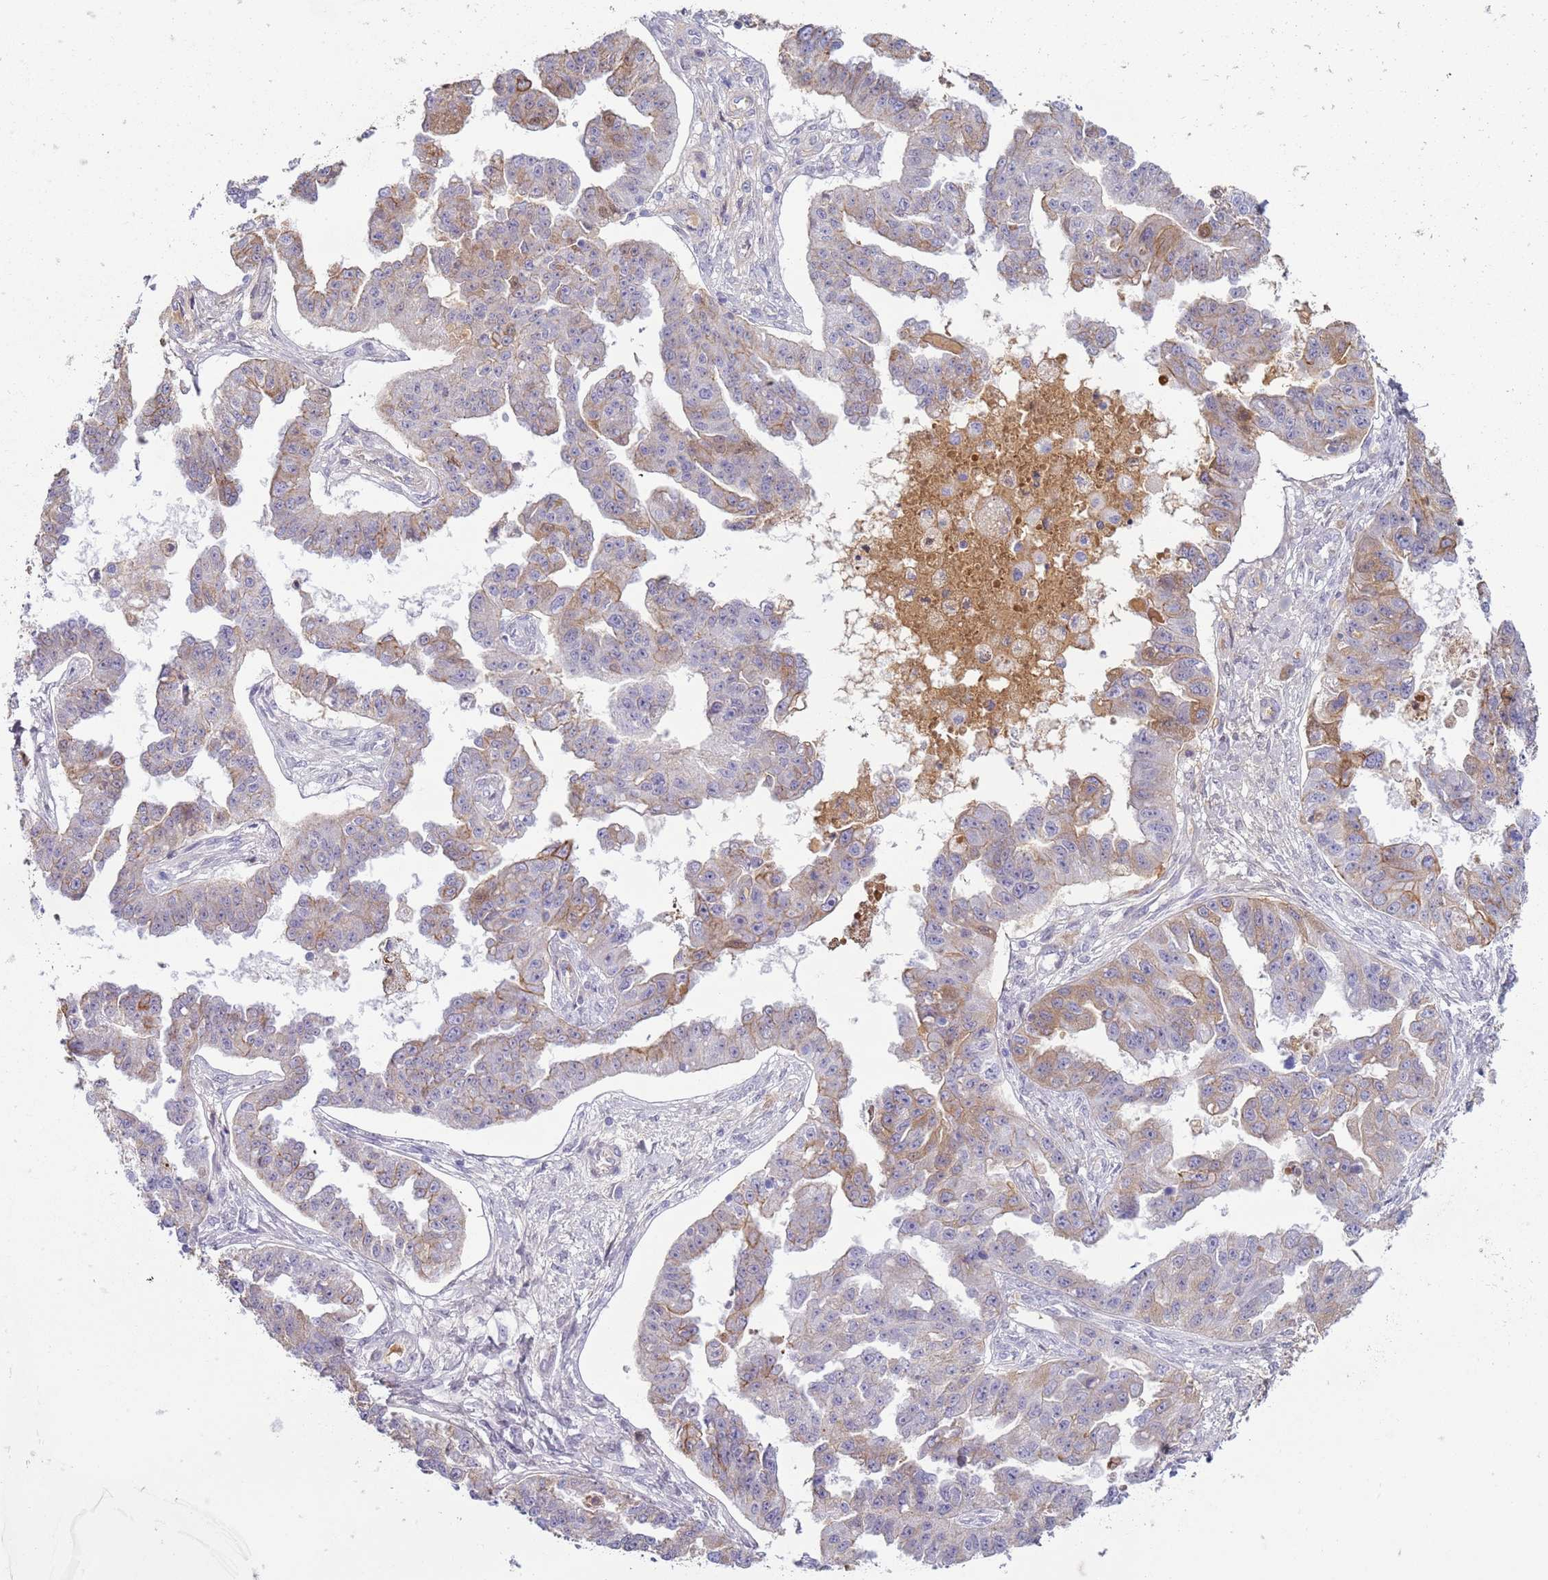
{"staining": {"intensity": "weak", "quantity": "25%-75%", "location": "cytoplasmic/membranous"}, "tissue": "ovarian cancer", "cell_type": "Tumor cells", "image_type": "cancer", "snomed": [{"axis": "morphology", "description": "Cystadenocarcinoma, serous, NOS"}, {"axis": "topography", "description": "Ovary"}], "caption": "High-power microscopy captured an IHC image of ovarian serous cystadenocarcinoma, revealing weak cytoplasmic/membranous staining in approximately 25%-75% of tumor cells.", "gene": "NPAP1", "patient": {"sex": "female", "age": 58}}